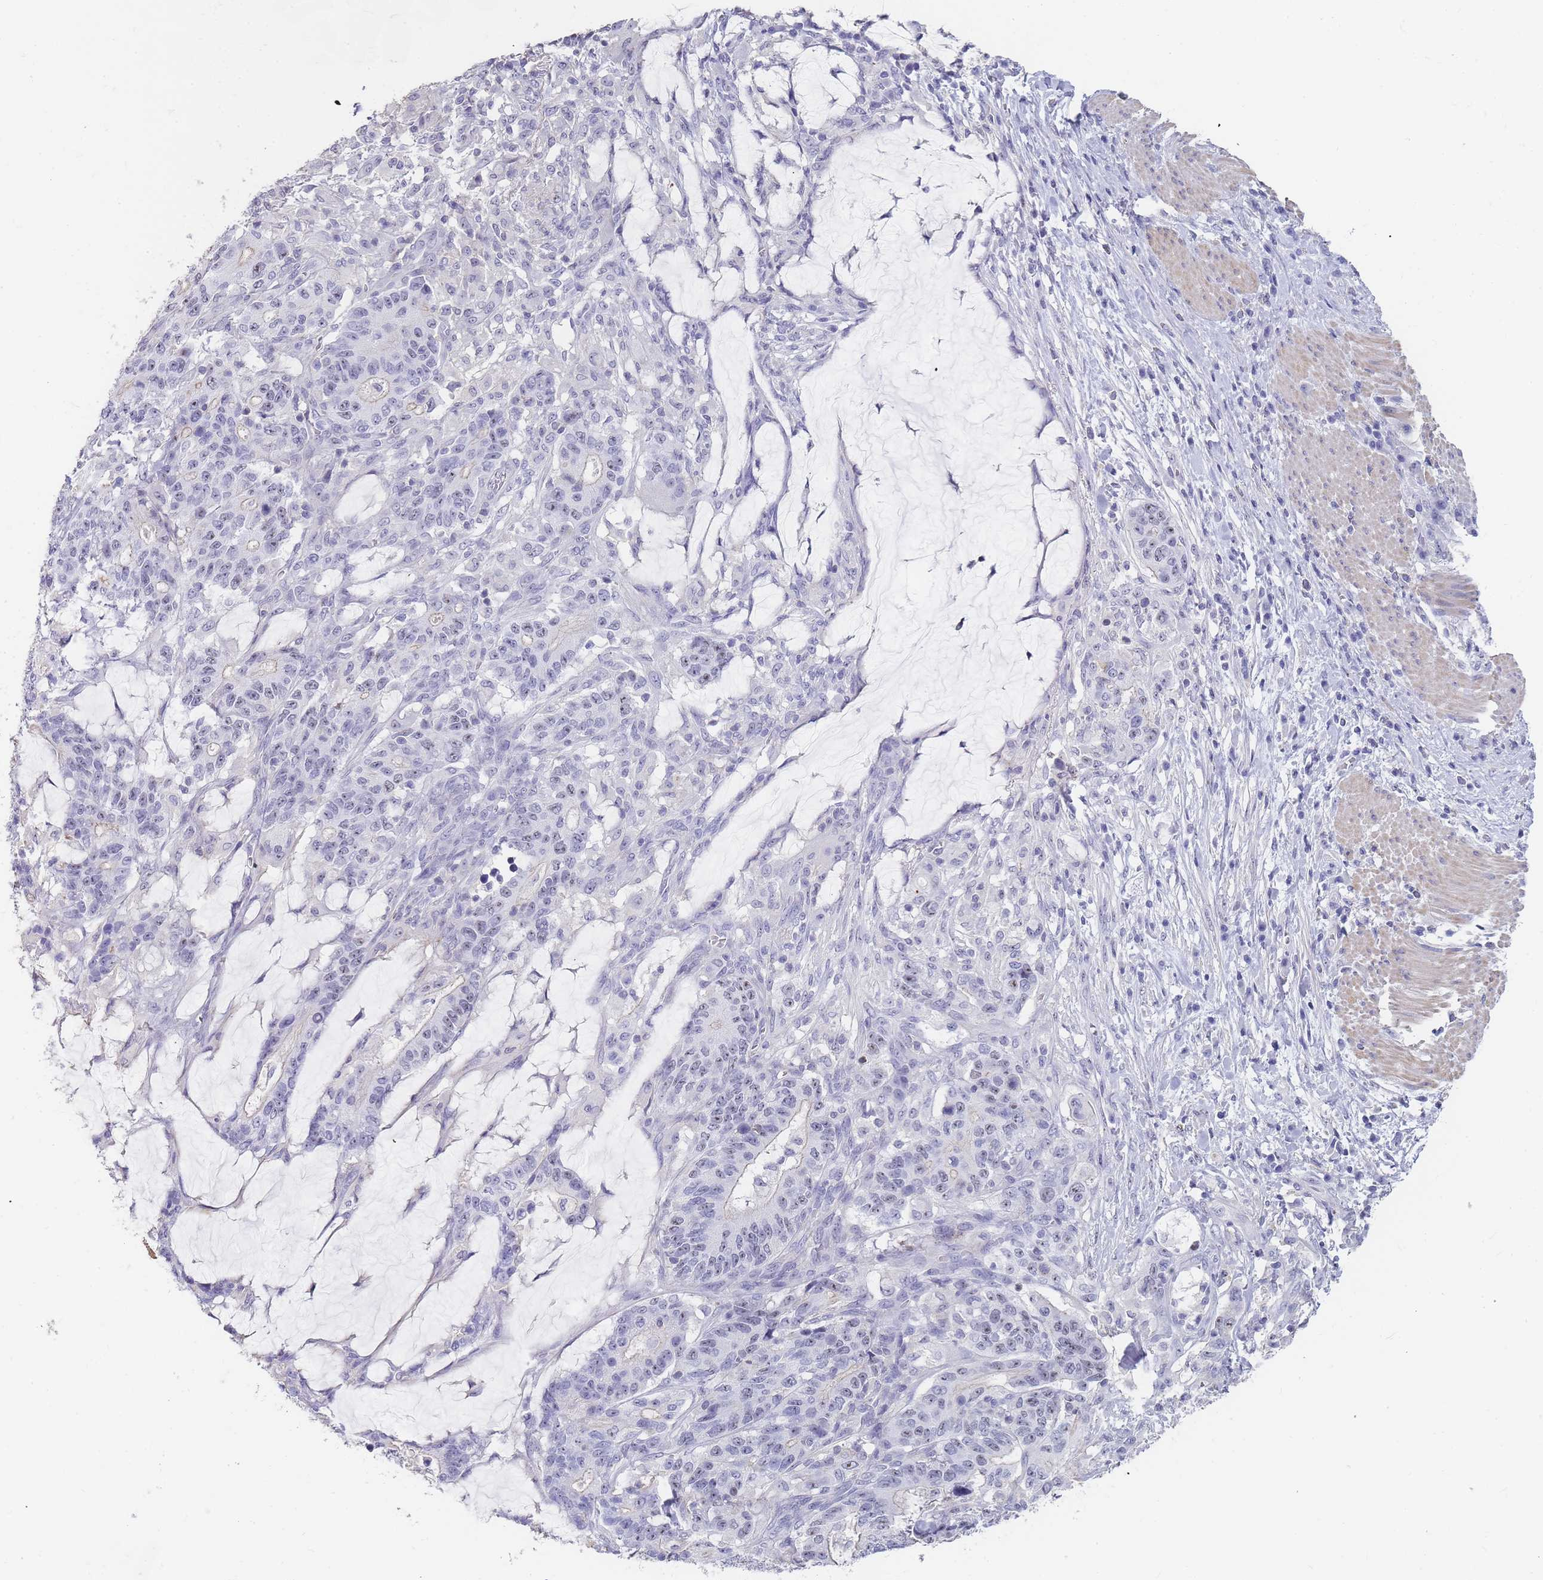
{"staining": {"intensity": "weak", "quantity": ">75%", "location": "nuclear"}, "tissue": "stomach cancer", "cell_type": "Tumor cells", "image_type": "cancer", "snomed": [{"axis": "morphology", "description": "Normal tissue, NOS"}, {"axis": "morphology", "description": "Adenocarcinoma, NOS"}, {"axis": "topography", "description": "Stomach"}], "caption": "Human adenocarcinoma (stomach) stained with a brown dye exhibits weak nuclear positive expression in approximately >75% of tumor cells.", "gene": "NOP14", "patient": {"sex": "female", "age": 64}}